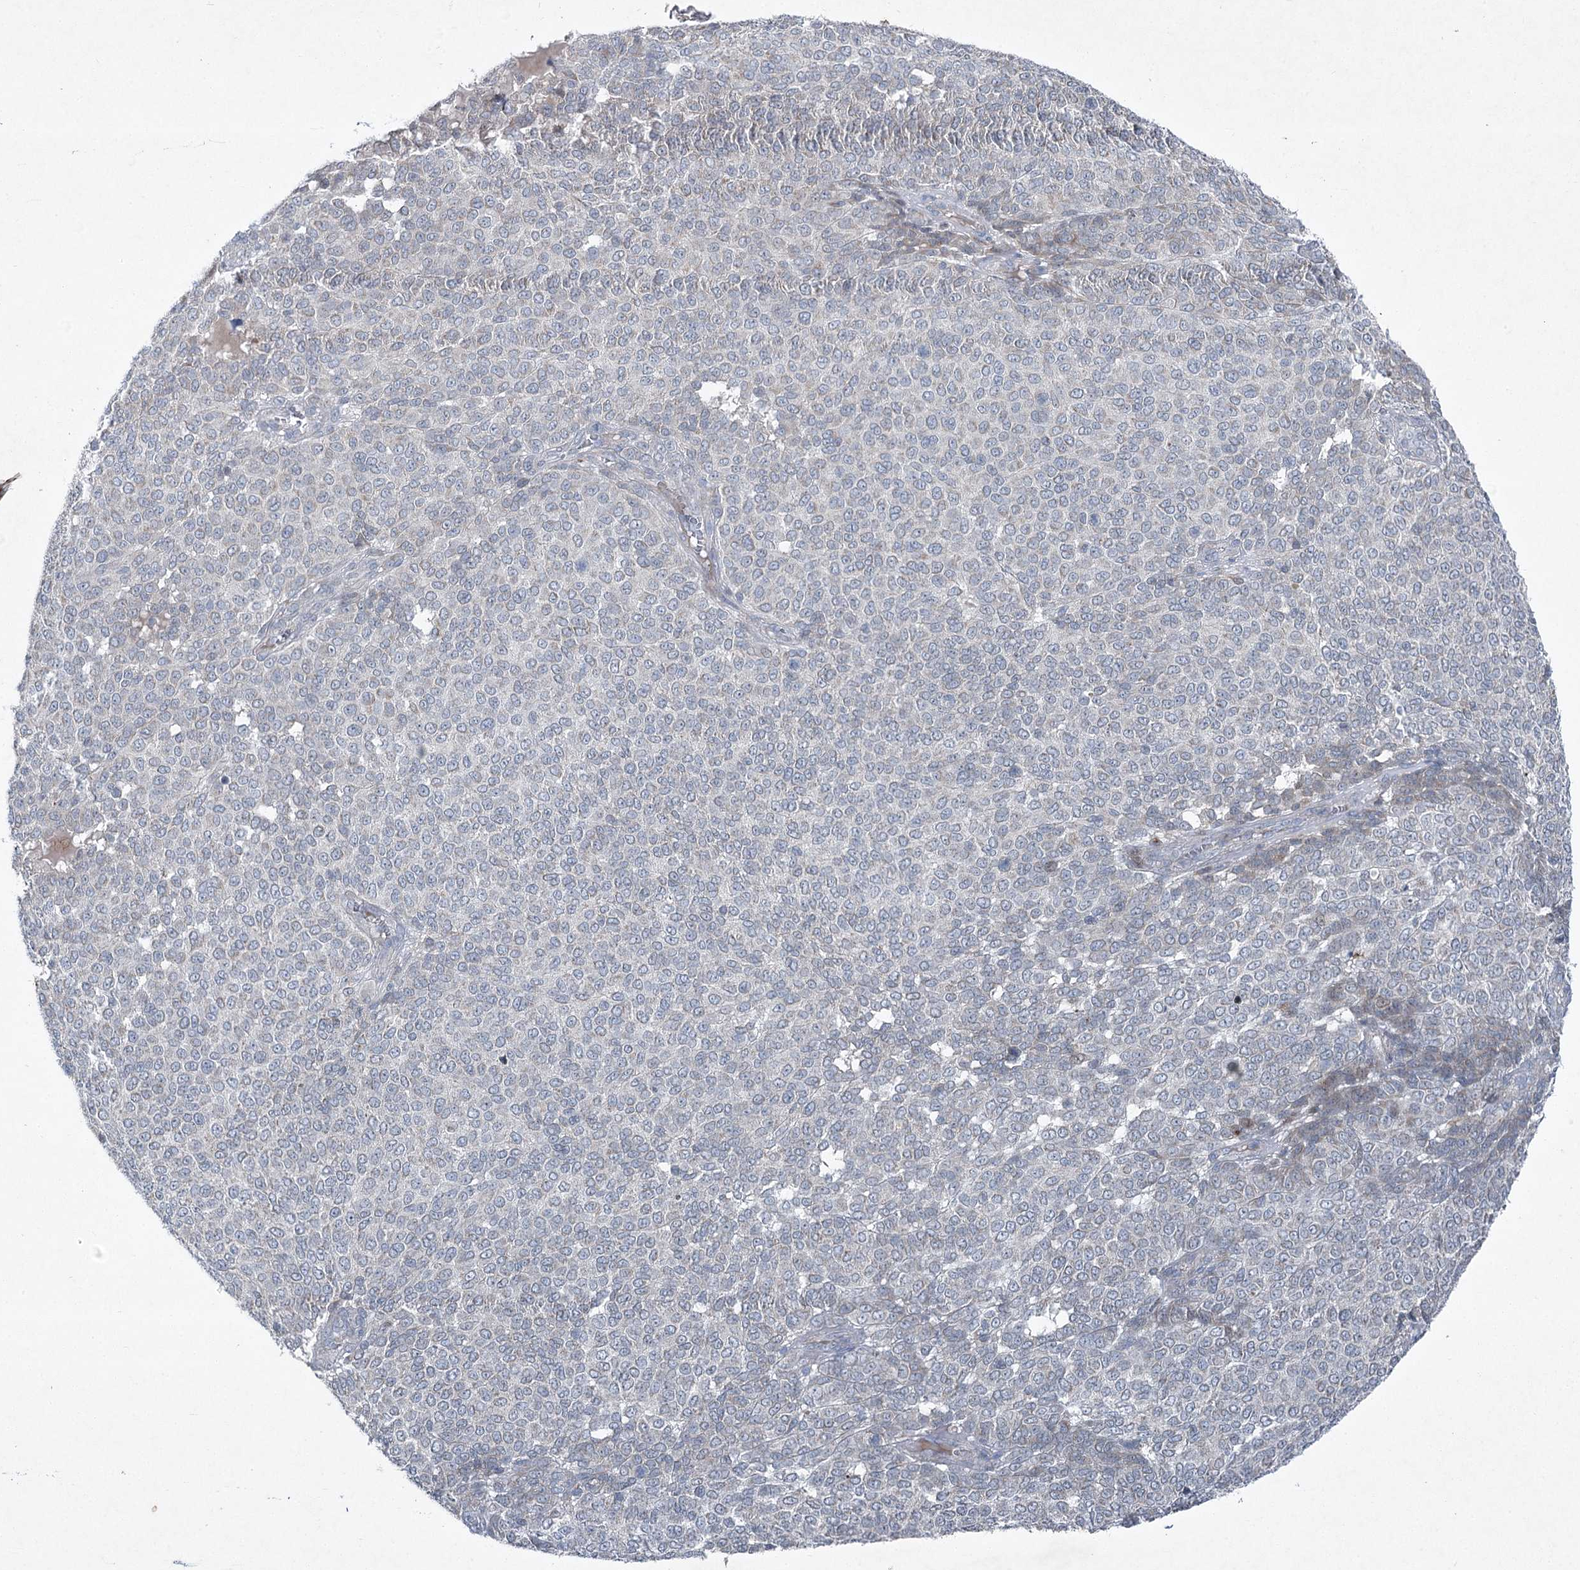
{"staining": {"intensity": "negative", "quantity": "none", "location": "none"}, "tissue": "melanoma", "cell_type": "Tumor cells", "image_type": "cancer", "snomed": [{"axis": "morphology", "description": "Malignant melanoma, NOS"}, {"axis": "topography", "description": "Skin"}], "caption": "IHC micrograph of human melanoma stained for a protein (brown), which displays no positivity in tumor cells.", "gene": "PLA2G12A", "patient": {"sex": "male", "age": 49}}